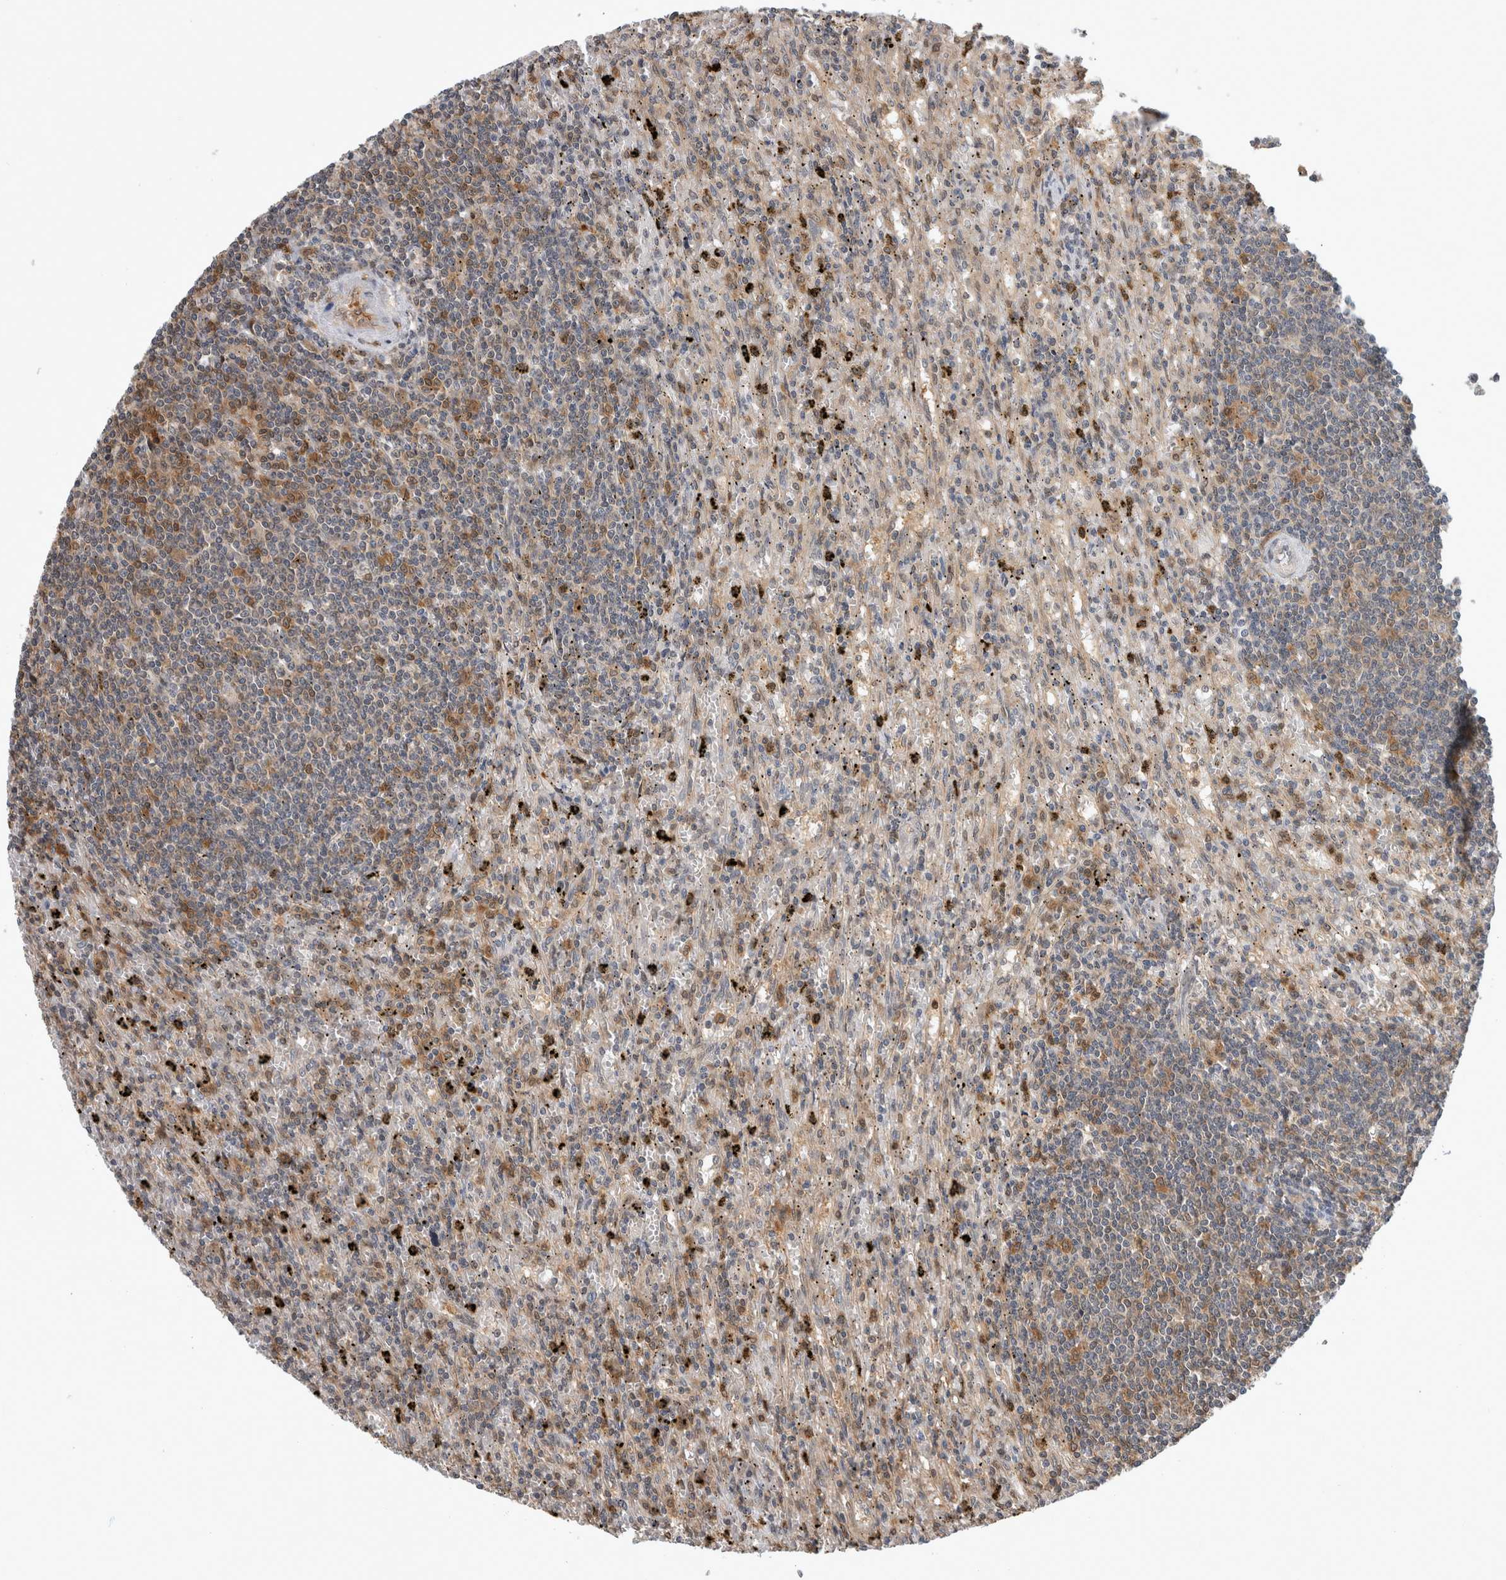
{"staining": {"intensity": "moderate", "quantity": "<25%", "location": "cytoplasmic/membranous"}, "tissue": "lymphoma", "cell_type": "Tumor cells", "image_type": "cancer", "snomed": [{"axis": "morphology", "description": "Malignant lymphoma, non-Hodgkin's type, Low grade"}, {"axis": "topography", "description": "Spleen"}], "caption": "Moderate cytoplasmic/membranous expression for a protein is present in about <25% of tumor cells of lymphoma using immunohistochemistry (IHC).", "gene": "ASTN2", "patient": {"sex": "male", "age": 76}}